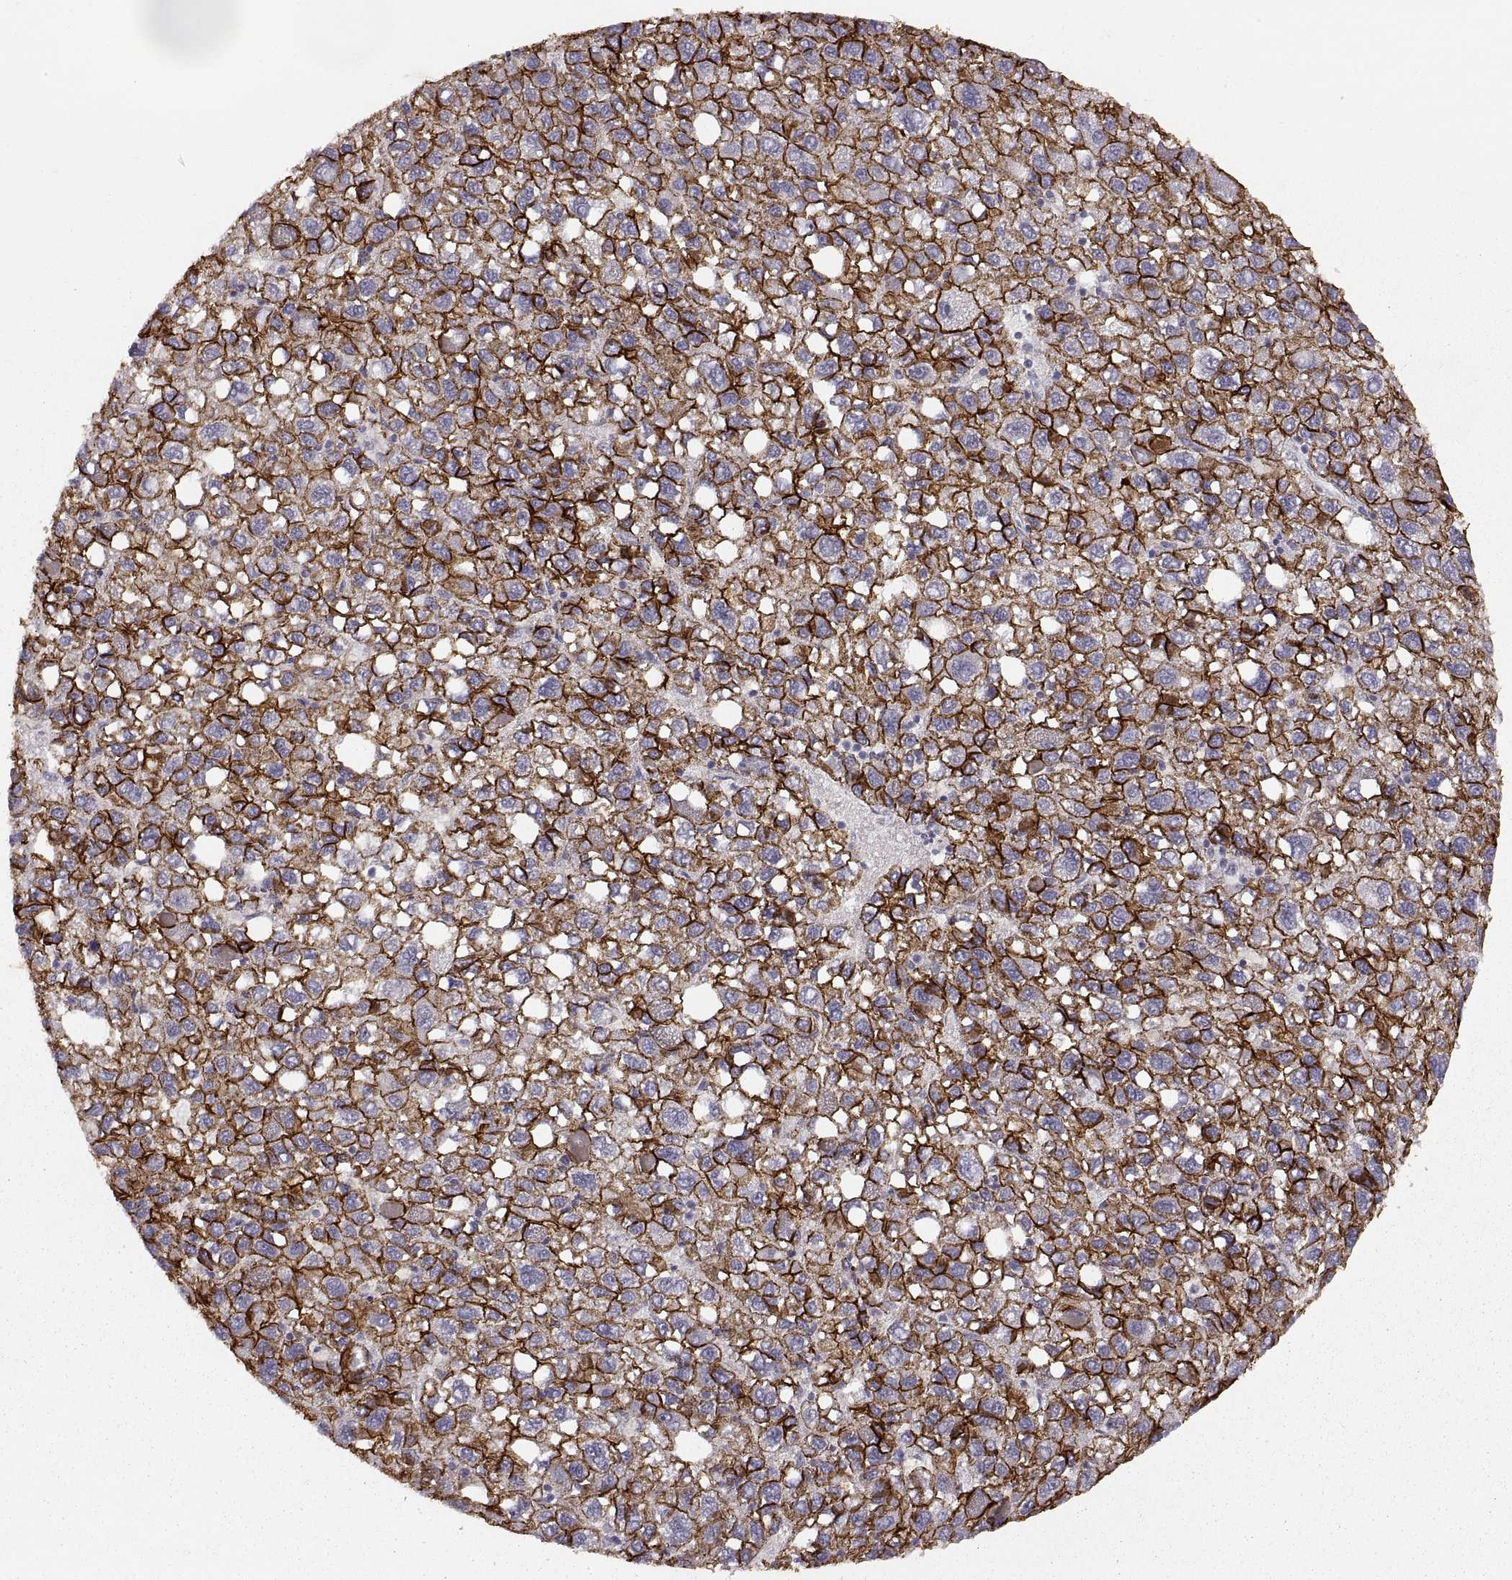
{"staining": {"intensity": "strong", "quantity": ">75%", "location": "cytoplasmic/membranous"}, "tissue": "liver cancer", "cell_type": "Tumor cells", "image_type": "cancer", "snomed": [{"axis": "morphology", "description": "Carcinoma, Hepatocellular, NOS"}, {"axis": "topography", "description": "Liver"}], "caption": "Protein staining of liver hepatocellular carcinoma tissue reveals strong cytoplasmic/membranous expression in about >75% of tumor cells.", "gene": "CDH2", "patient": {"sex": "female", "age": 82}}